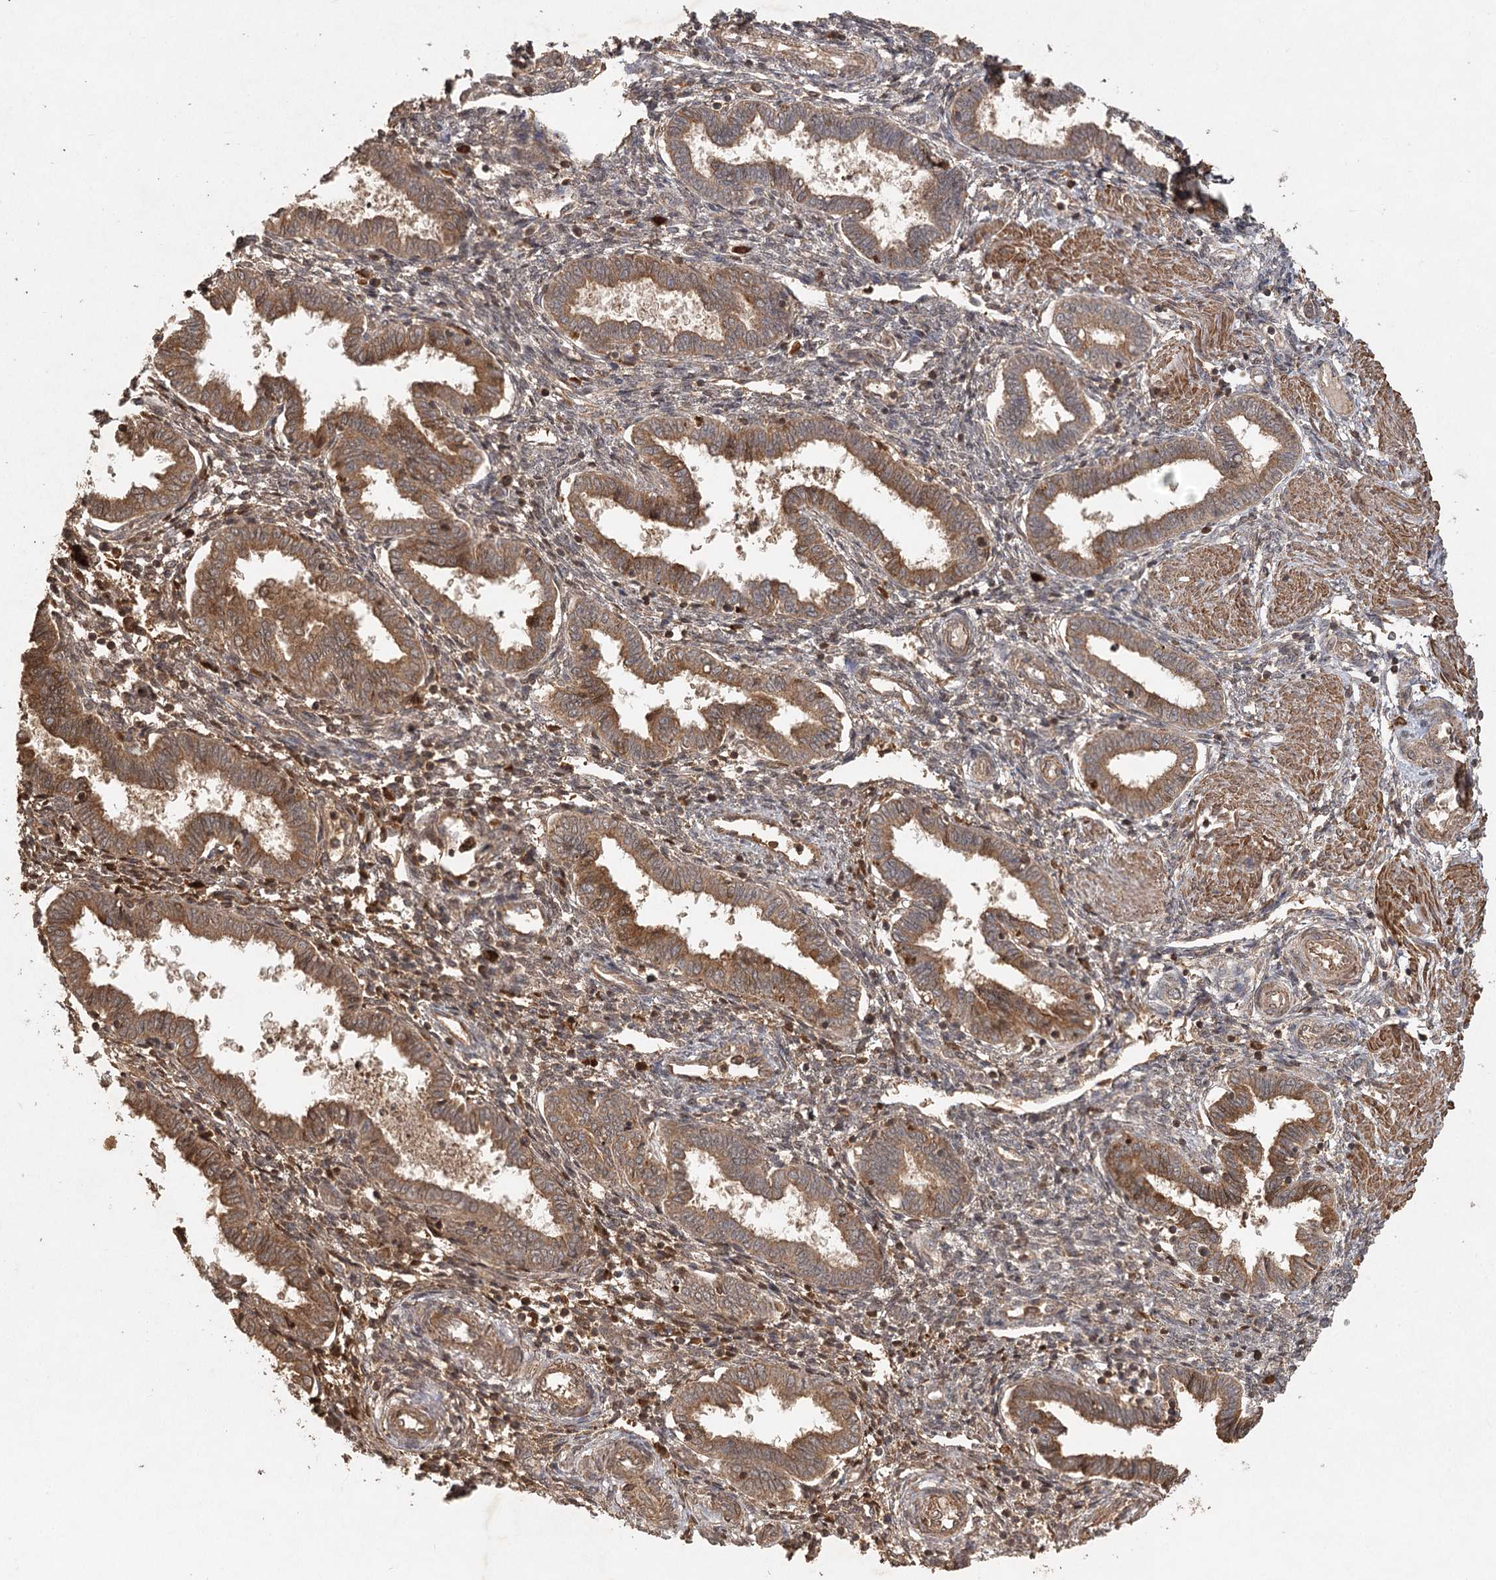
{"staining": {"intensity": "moderate", "quantity": "25%-75%", "location": "cytoplasmic/membranous"}, "tissue": "endometrium", "cell_type": "Cells in endometrial stroma", "image_type": "normal", "snomed": [{"axis": "morphology", "description": "Normal tissue, NOS"}, {"axis": "topography", "description": "Endometrium"}], "caption": "Immunohistochemistry (IHC) (DAB (3,3'-diaminobenzidine)) staining of benign human endometrium demonstrates moderate cytoplasmic/membranous protein staining in about 25%-75% of cells in endometrial stroma.", "gene": "ARL13A", "patient": {"sex": "female", "age": 33}}